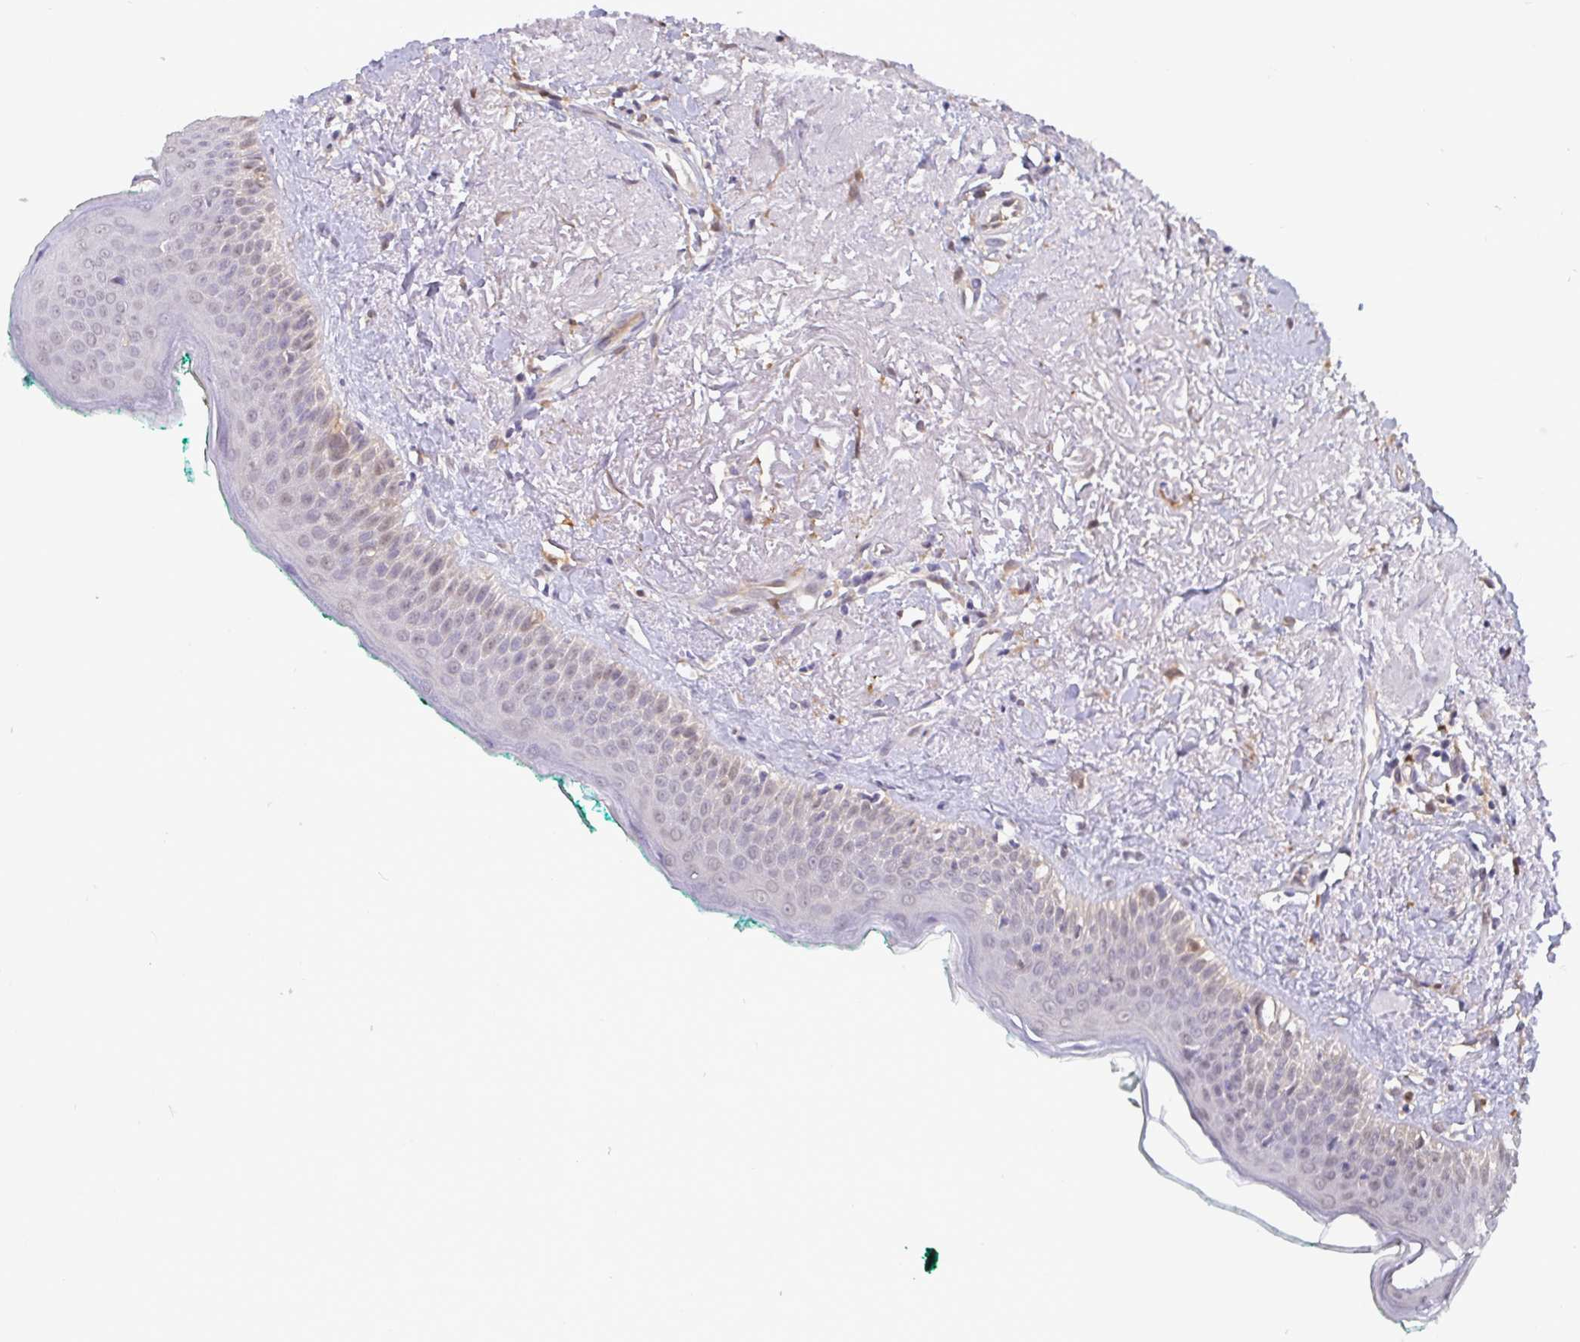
{"staining": {"intensity": "weak", "quantity": "<25%", "location": "cytoplasmic/membranous"}, "tissue": "oral mucosa", "cell_type": "Squamous epithelial cells", "image_type": "normal", "snomed": [{"axis": "morphology", "description": "Normal tissue, NOS"}, {"axis": "topography", "description": "Oral tissue"}], "caption": "Squamous epithelial cells show no significant staining in normal oral mucosa. (DAB IHC visualized using brightfield microscopy, high magnification).", "gene": "IDH1", "patient": {"sex": "female", "age": 70}}